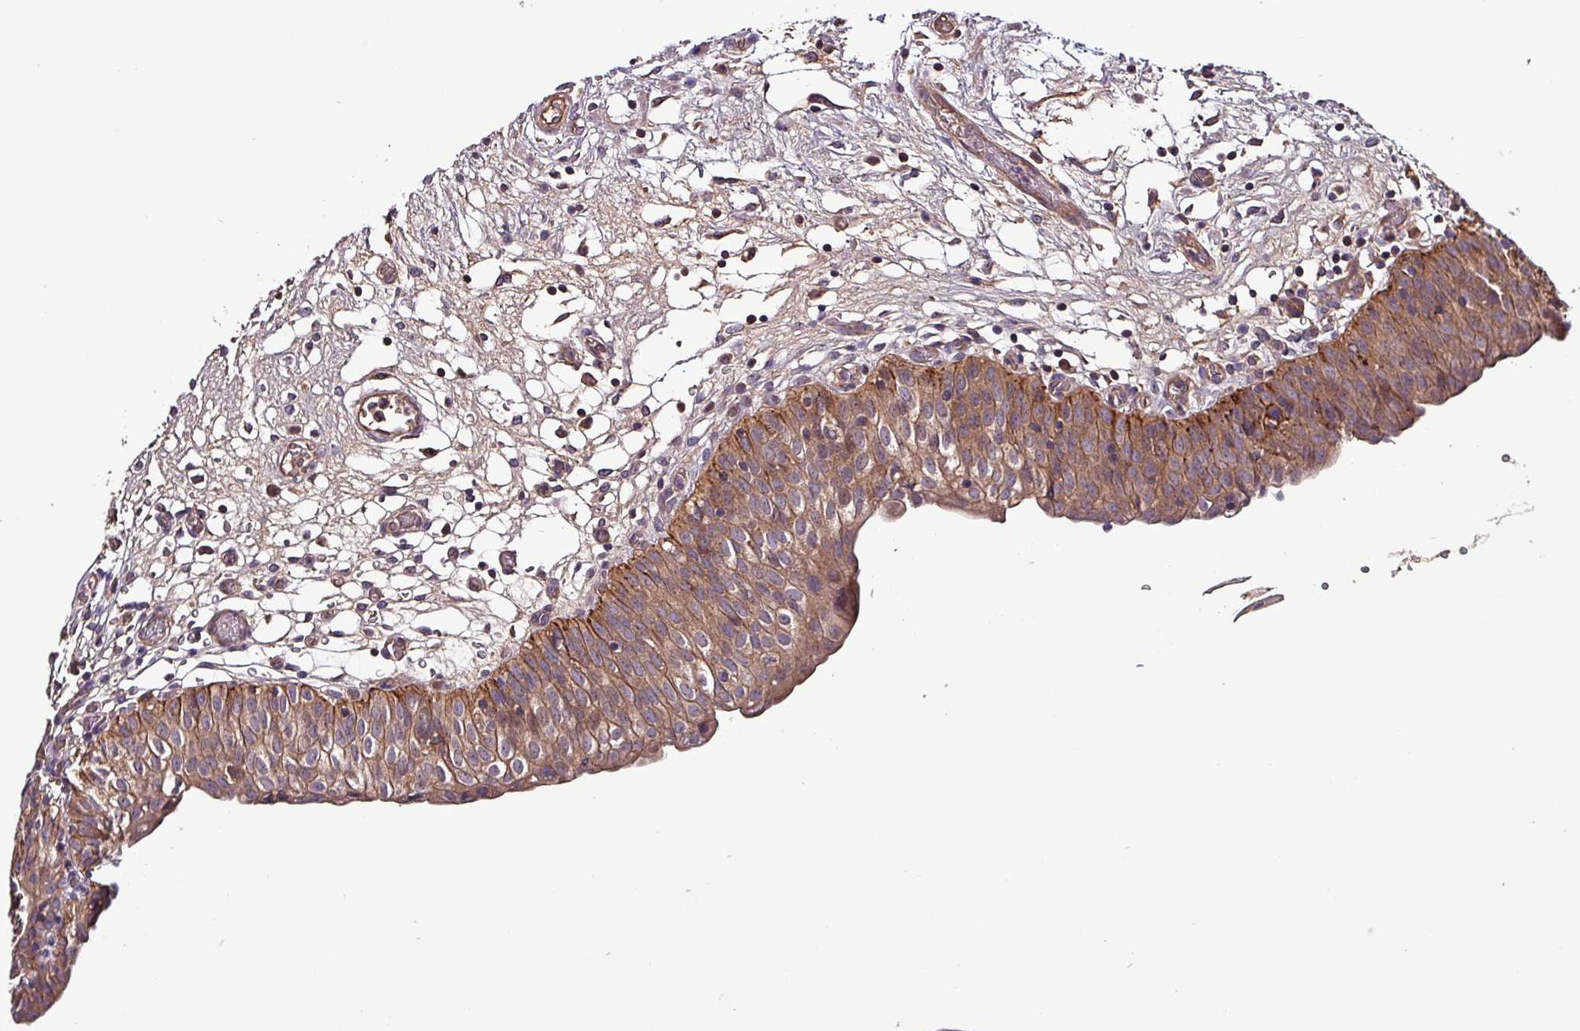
{"staining": {"intensity": "moderate", "quantity": ">75%", "location": "cytoplasmic/membranous"}, "tissue": "urinary bladder", "cell_type": "Urothelial cells", "image_type": "normal", "snomed": [{"axis": "morphology", "description": "Normal tissue, NOS"}, {"axis": "topography", "description": "Urinary bladder"}], "caption": "Normal urinary bladder demonstrates moderate cytoplasmic/membranous staining in approximately >75% of urothelial cells, visualized by immunohistochemistry.", "gene": "PAFAH1B2", "patient": {"sex": "male", "age": 55}}